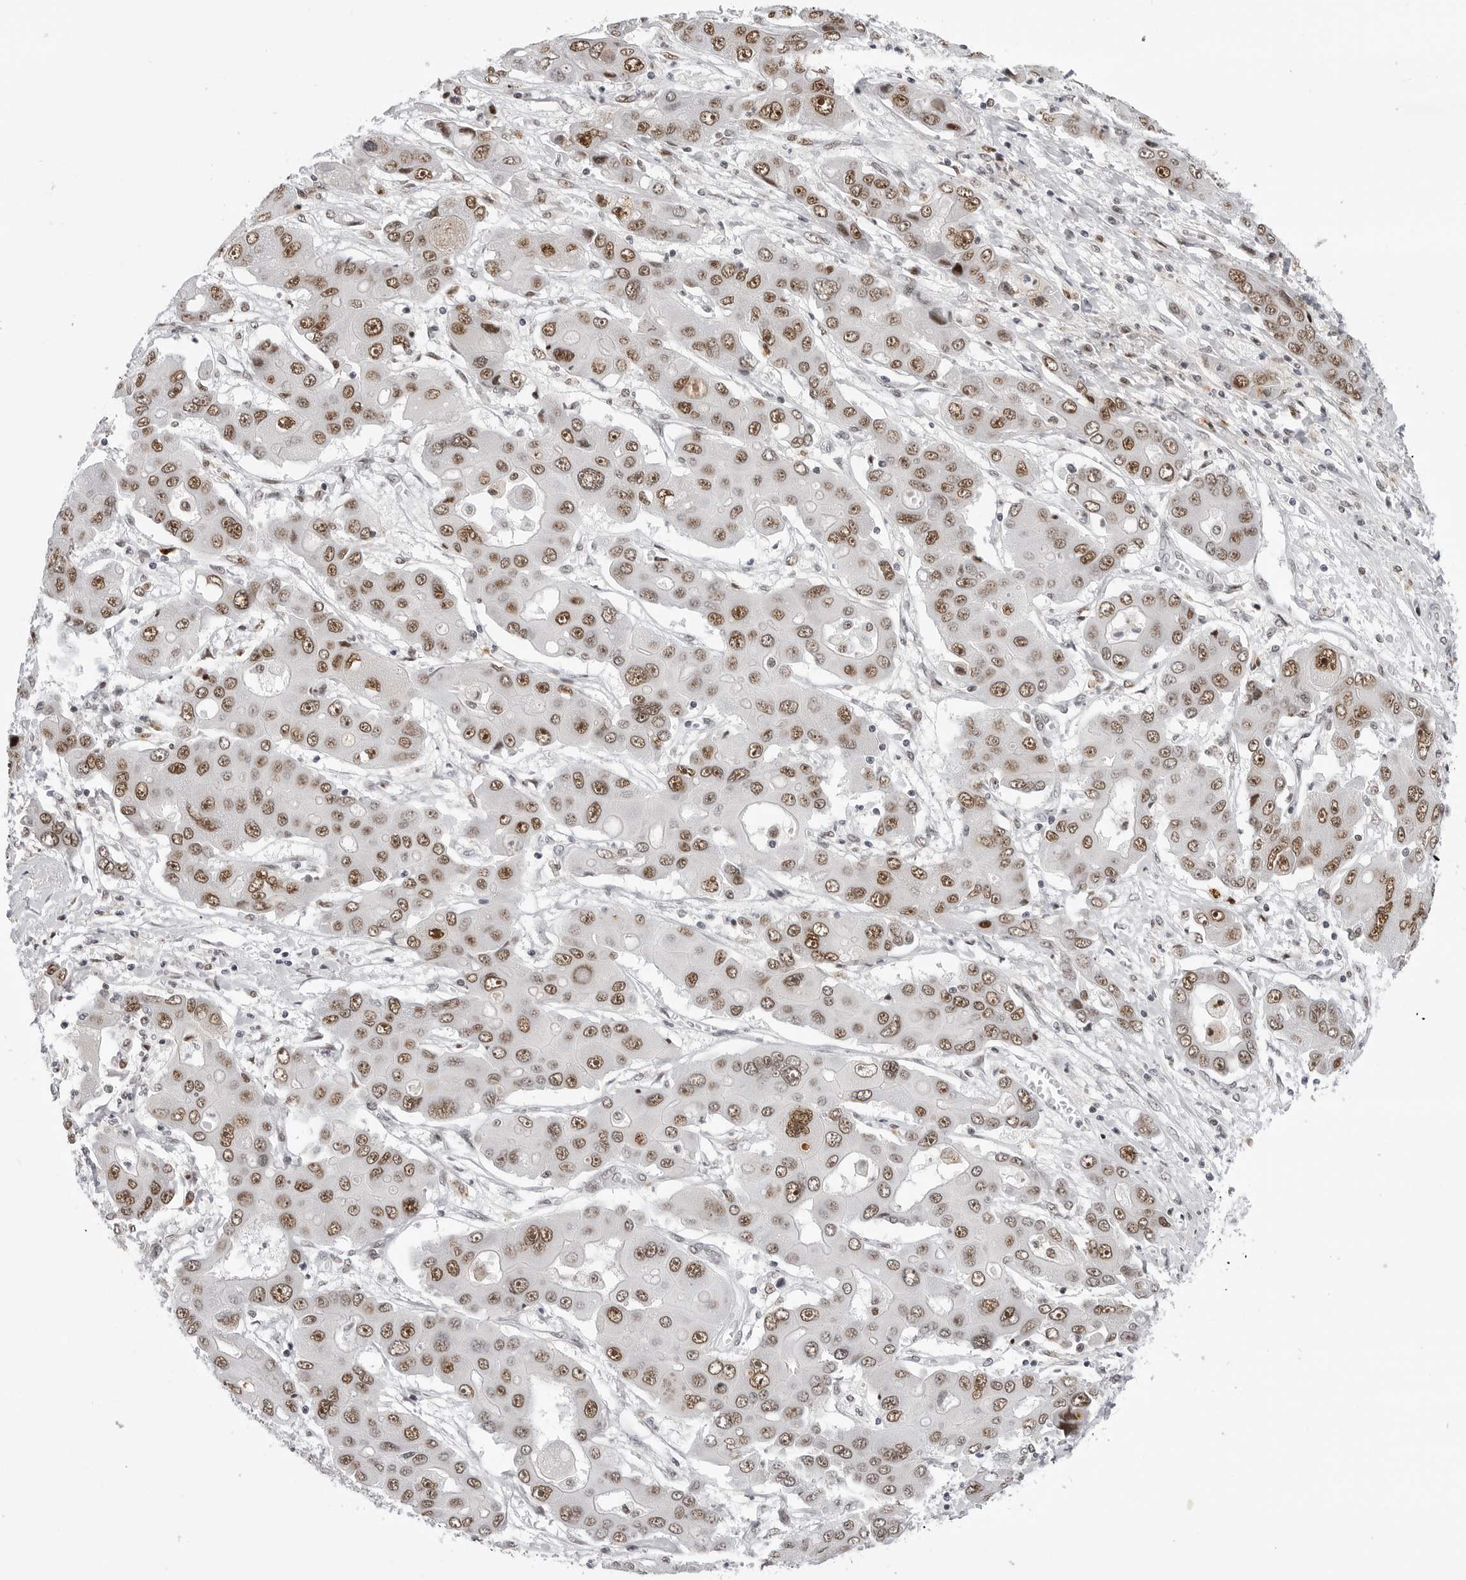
{"staining": {"intensity": "moderate", "quantity": ">75%", "location": "nuclear"}, "tissue": "liver cancer", "cell_type": "Tumor cells", "image_type": "cancer", "snomed": [{"axis": "morphology", "description": "Cholangiocarcinoma"}, {"axis": "topography", "description": "Liver"}], "caption": "Protein analysis of liver cholangiocarcinoma tissue exhibits moderate nuclear expression in about >75% of tumor cells.", "gene": "SF3B4", "patient": {"sex": "male", "age": 67}}